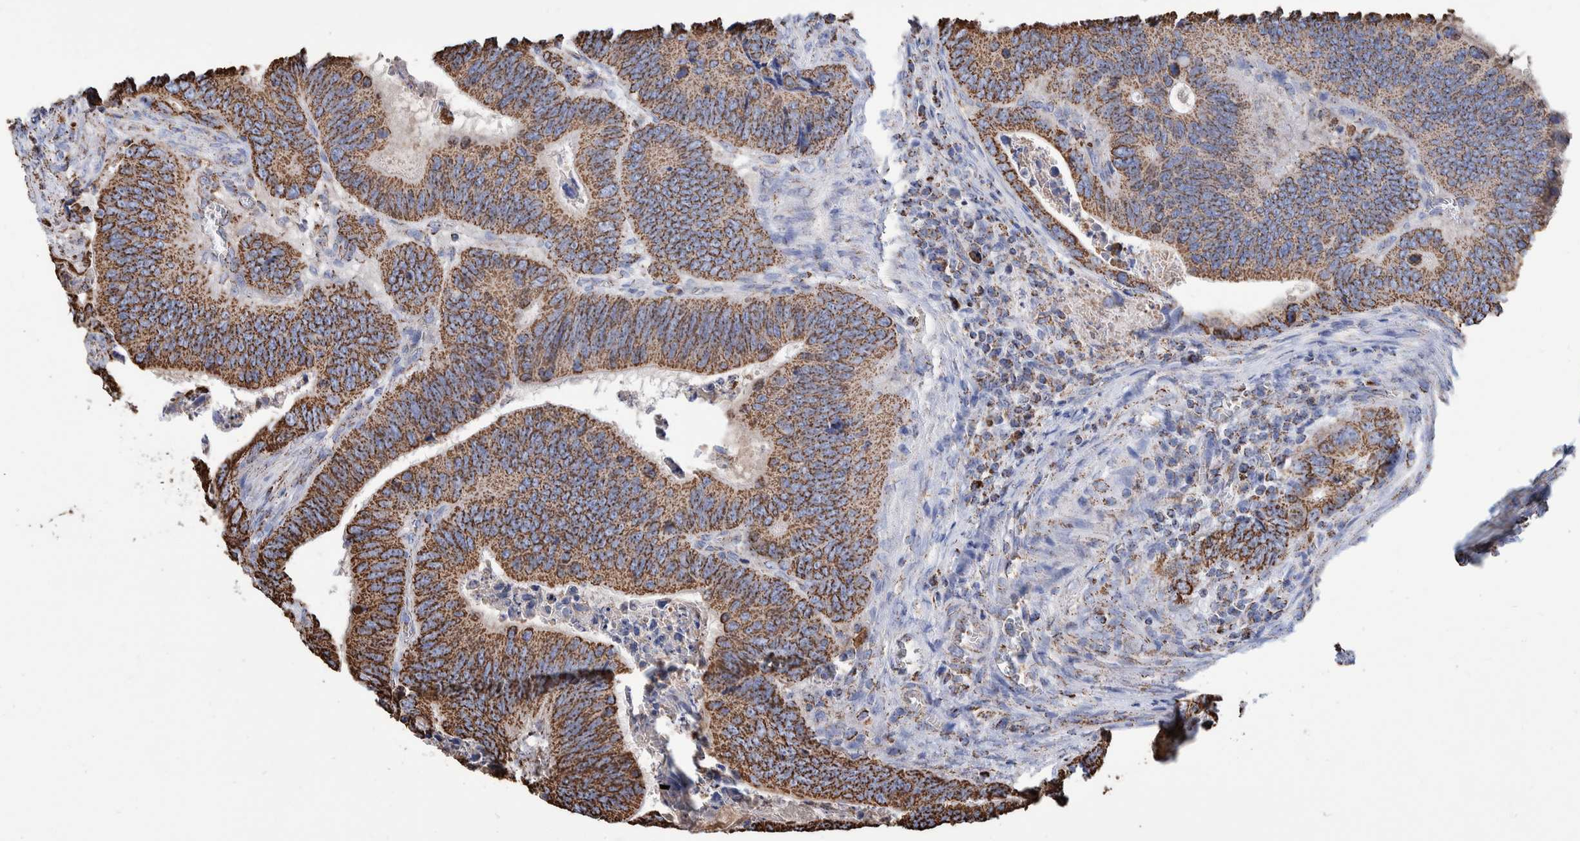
{"staining": {"intensity": "moderate", "quantity": ">75%", "location": "cytoplasmic/membranous"}, "tissue": "colorectal cancer", "cell_type": "Tumor cells", "image_type": "cancer", "snomed": [{"axis": "morphology", "description": "Inflammation, NOS"}, {"axis": "morphology", "description": "Adenocarcinoma, NOS"}, {"axis": "topography", "description": "Colon"}], "caption": "Protein analysis of colorectal adenocarcinoma tissue shows moderate cytoplasmic/membranous staining in approximately >75% of tumor cells.", "gene": "VPS26C", "patient": {"sex": "male", "age": 72}}